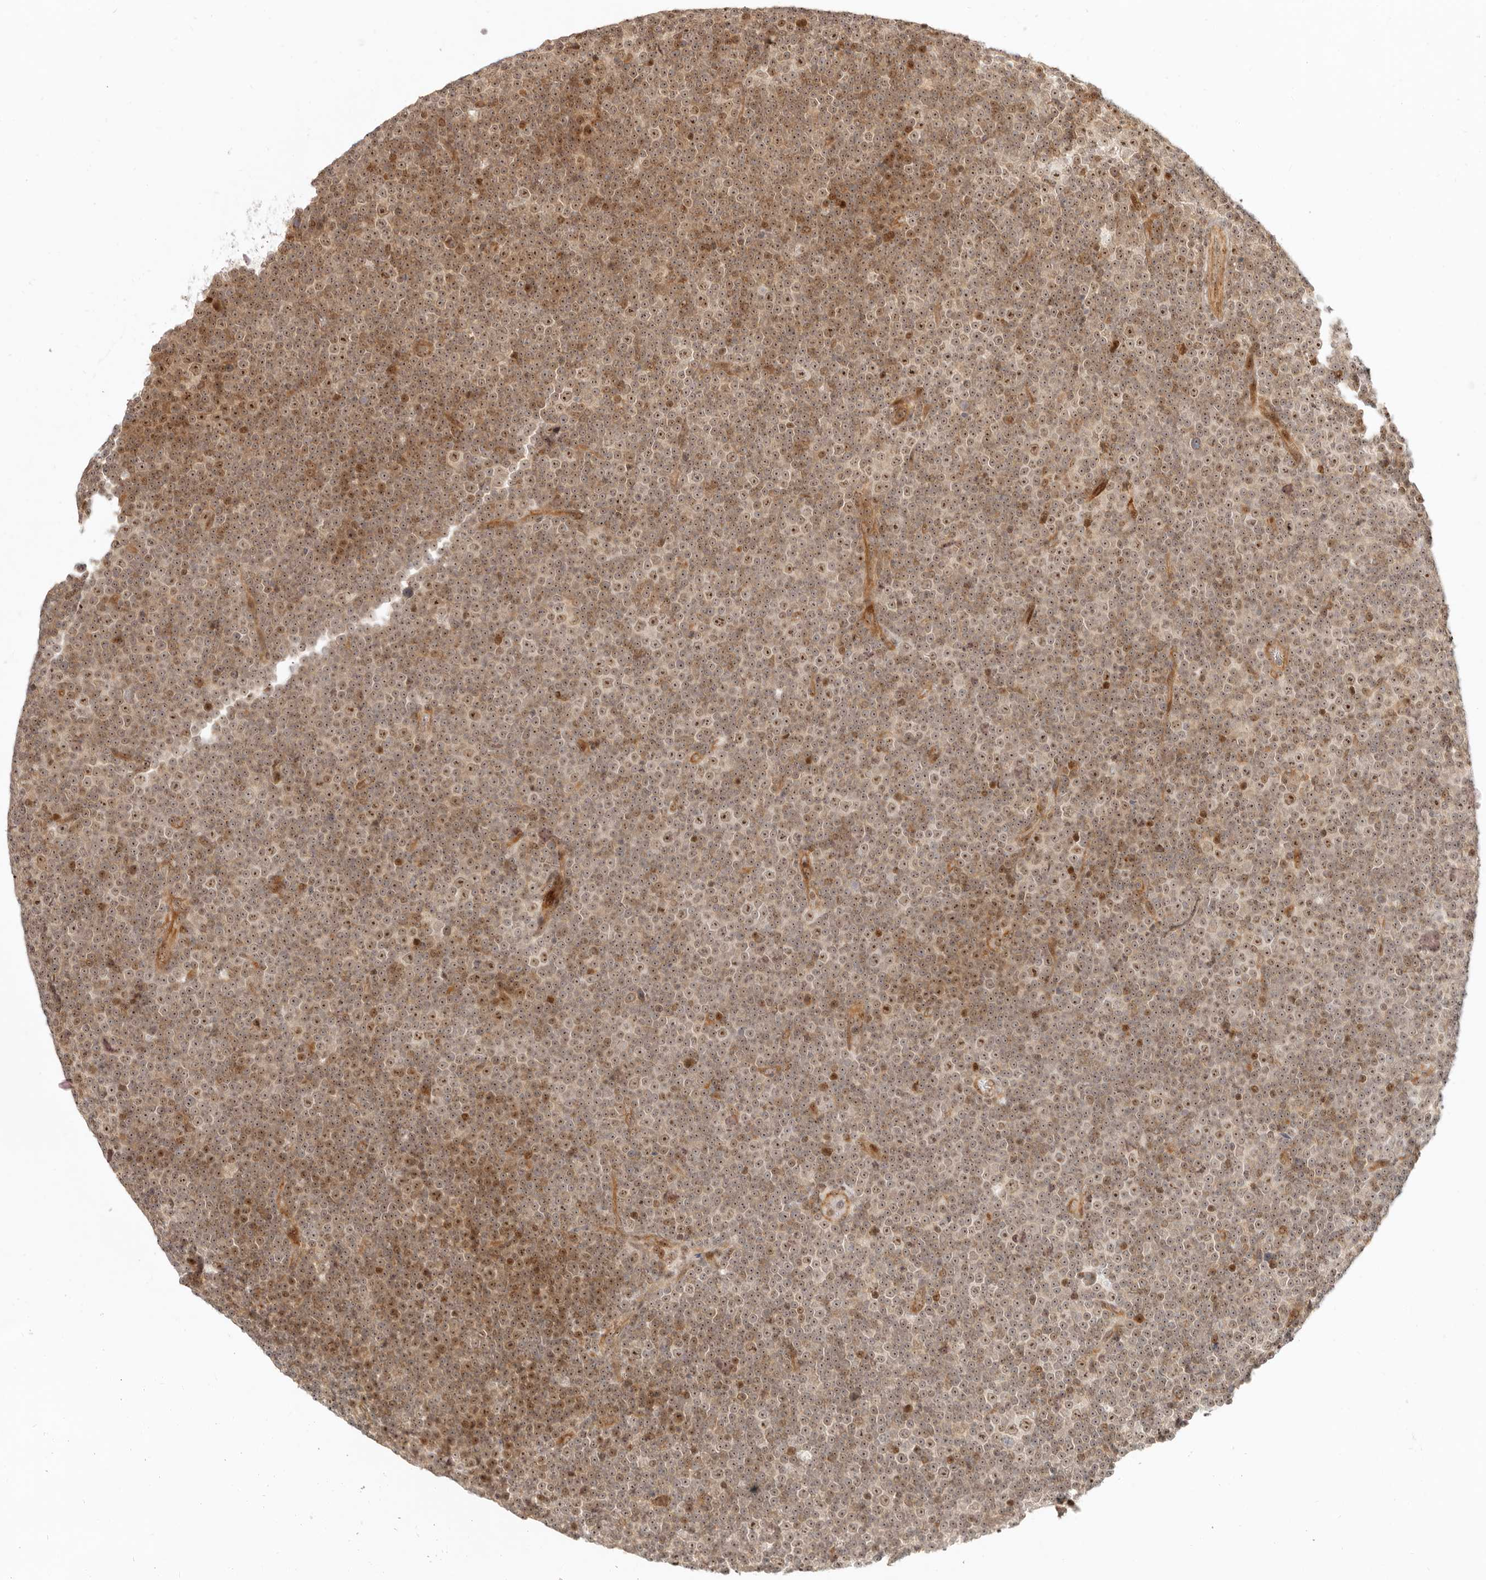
{"staining": {"intensity": "moderate", "quantity": ">75%", "location": "nuclear"}, "tissue": "lymphoma", "cell_type": "Tumor cells", "image_type": "cancer", "snomed": [{"axis": "morphology", "description": "Malignant lymphoma, non-Hodgkin's type, Low grade"}, {"axis": "topography", "description": "Lymph node"}], "caption": "Protein expression by immunohistochemistry (IHC) demonstrates moderate nuclear staining in approximately >75% of tumor cells in lymphoma.", "gene": "BAP1", "patient": {"sex": "female", "age": 67}}